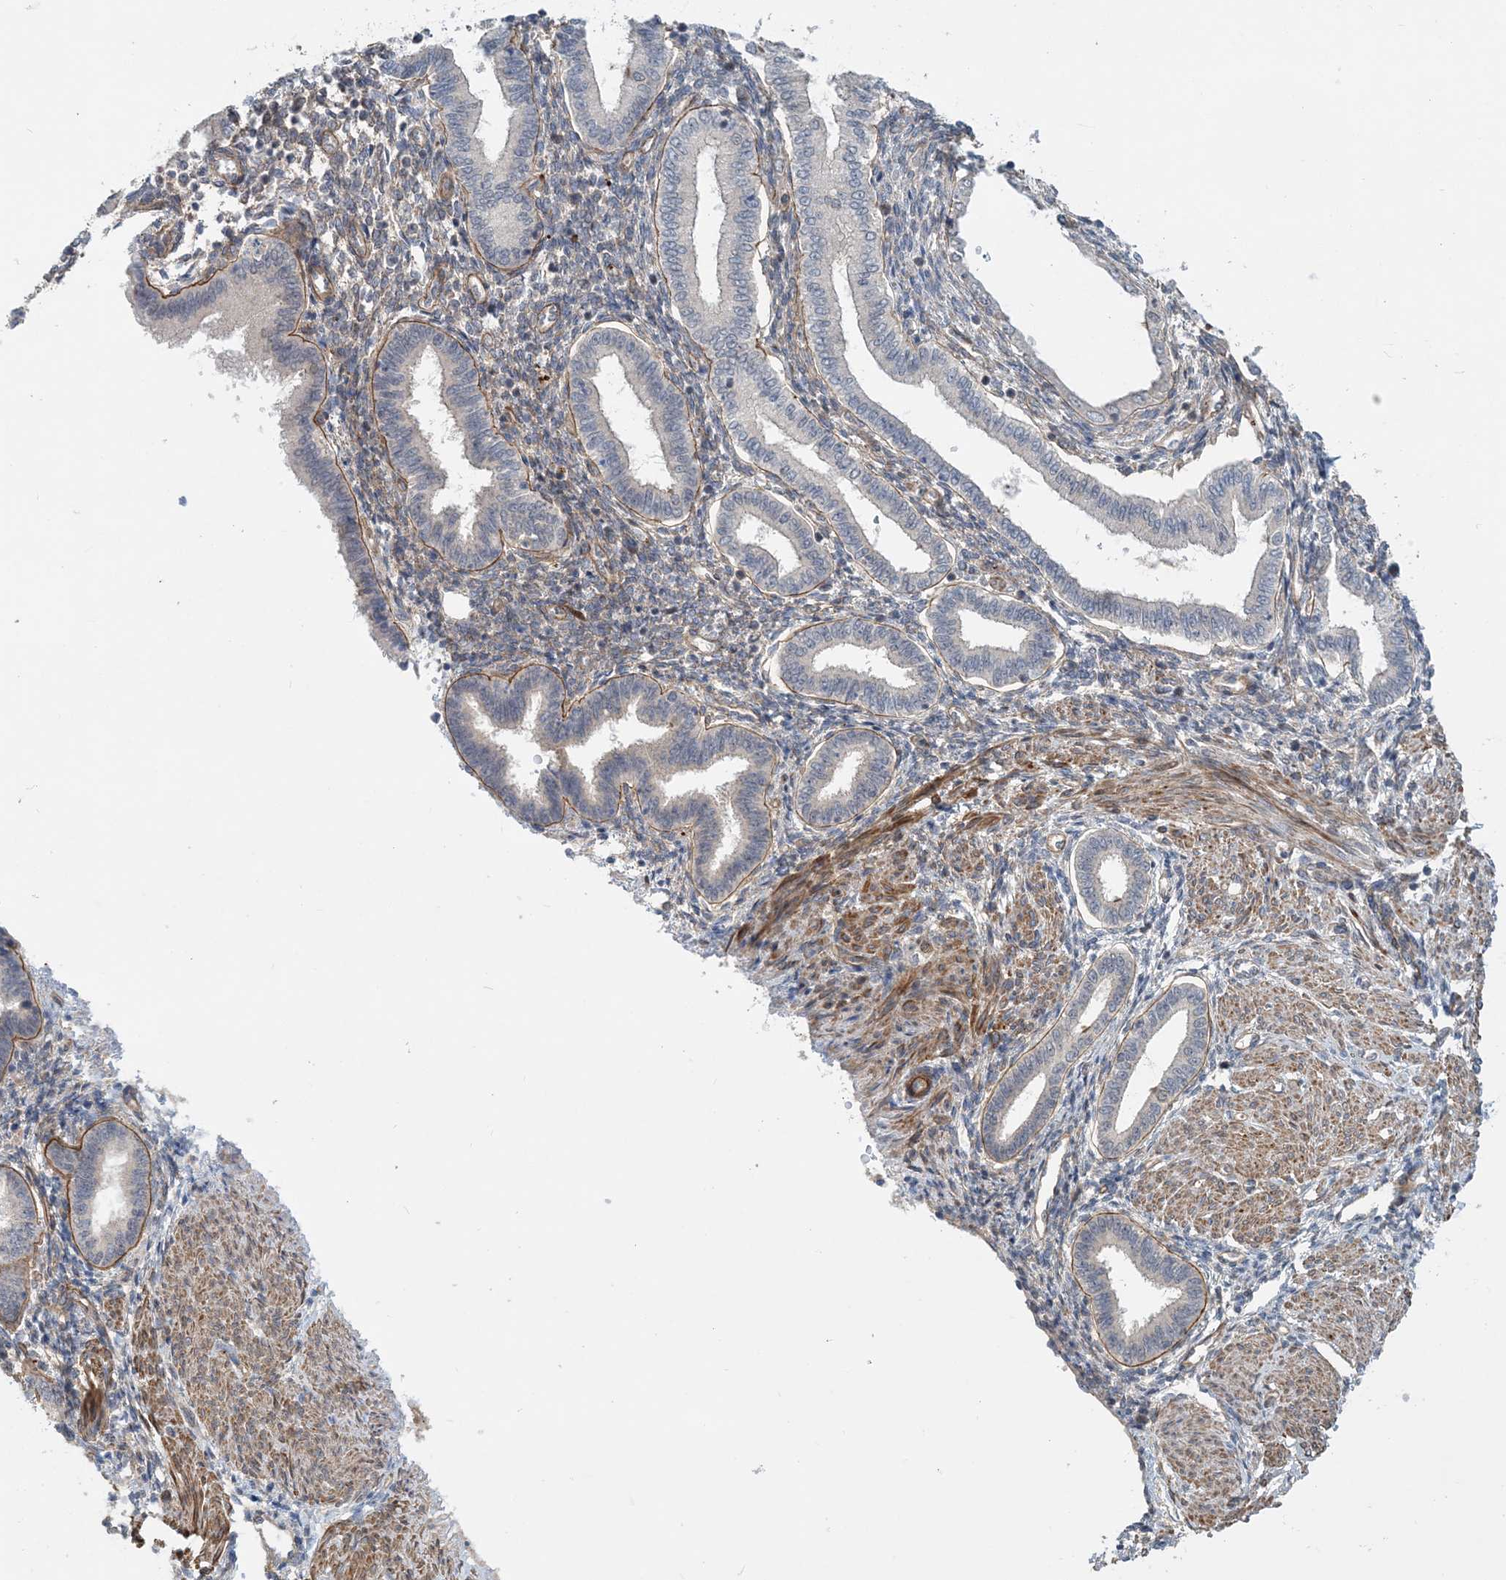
{"staining": {"intensity": "negative", "quantity": "none", "location": "none"}, "tissue": "endometrium", "cell_type": "Cells in endometrial stroma", "image_type": "normal", "snomed": [{"axis": "morphology", "description": "Normal tissue, NOS"}, {"axis": "topography", "description": "Endometrium"}], "caption": "An image of endometrium stained for a protein exhibits no brown staining in cells in endometrial stroma. (DAB immunohistochemistry, high magnification).", "gene": "GEMIN5", "patient": {"sex": "female", "age": 53}}